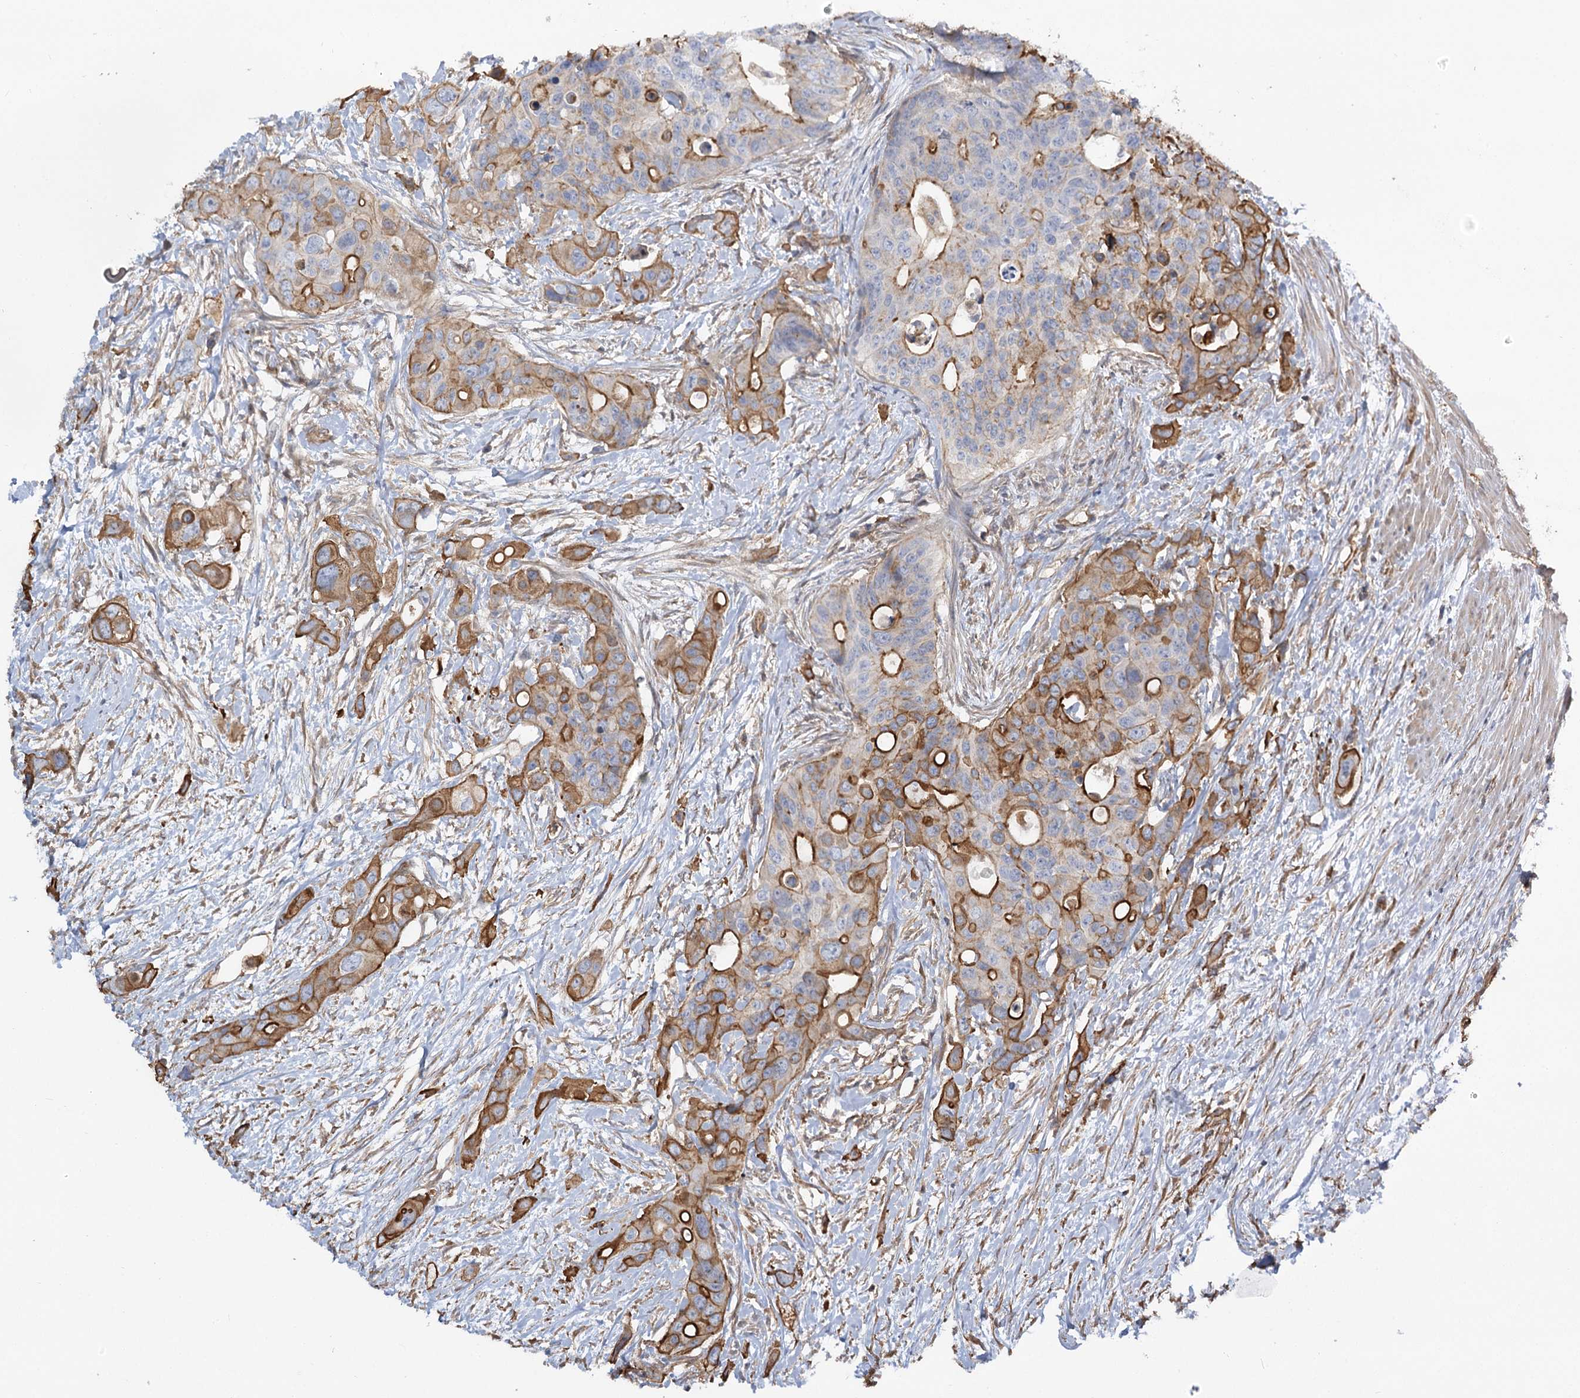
{"staining": {"intensity": "moderate", "quantity": ">75%", "location": "cytoplasmic/membranous"}, "tissue": "colorectal cancer", "cell_type": "Tumor cells", "image_type": "cancer", "snomed": [{"axis": "morphology", "description": "Adenocarcinoma, NOS"}, {"axis": "topography", "description": "Colon"}], "caption": "Brown immunohistochemical staining in colorectal cancer displays moderate cytoplasmic/membranous staining in about >75% of tumor cells.", "gene": "SH3BP5L", "patient": {"sex": "male", "age": 77}}